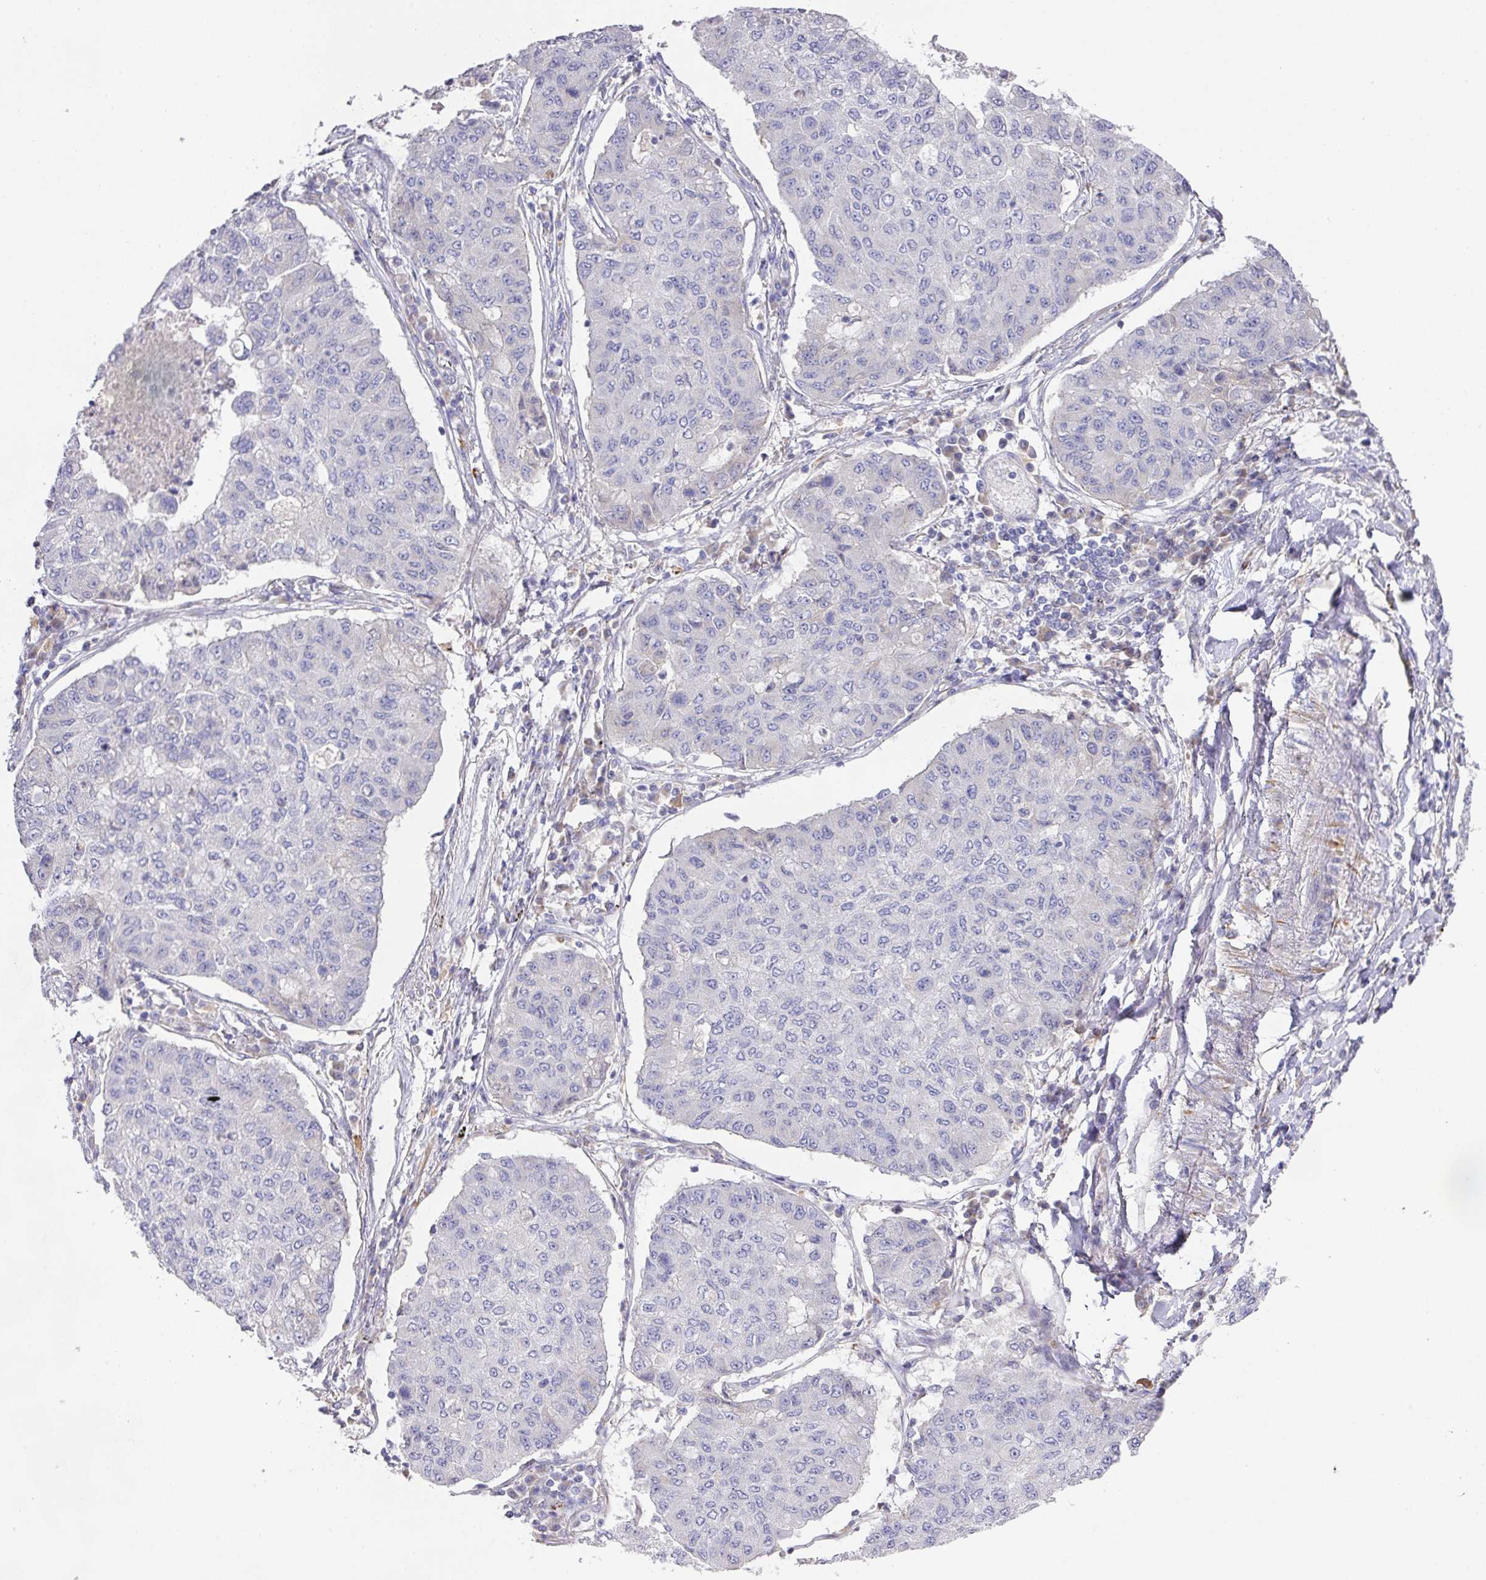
{"staining": {"intensity": "negative", "quantity": "none", "location": "none"}, "tissue": "lung cancer", "cell_type": "Tumor cells", "image_type": "cancer", "snomed": [{"axis": "morphology", "description": "Squamous cell carcinoma, NOS"}, {"axis": "topography", "description": "Lung"}], "caption": "A photomicrograph of human lung cancer is negative for staining in tumor cells.", "gene": "TARM1", "patient": {"sex": "male", "age": 74}}